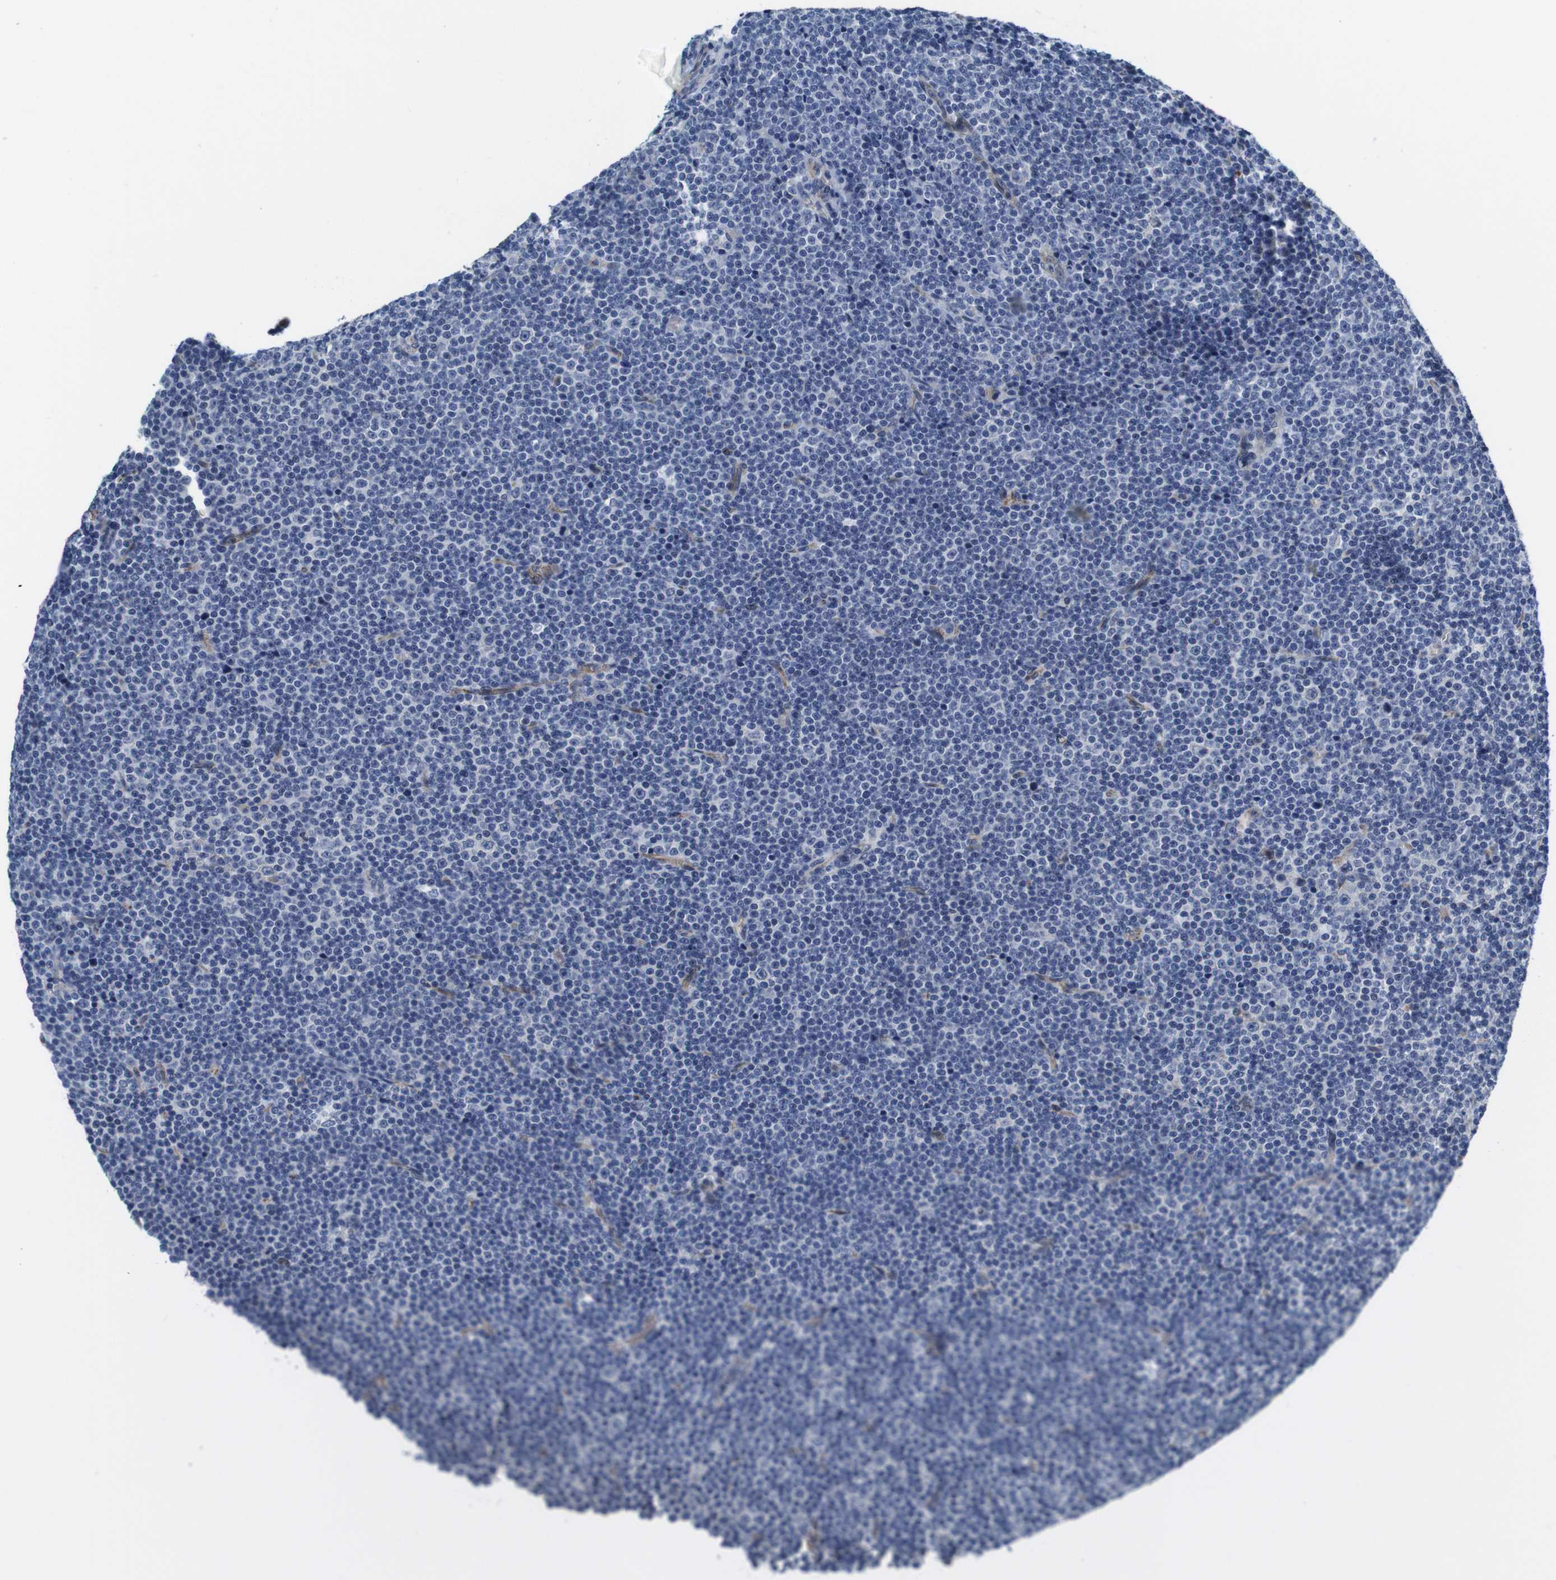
{"staining": {"intensity": "negative", "quantity": "none", "location": "none"}, "tissue": "lymphoma", "cell_type": "Tumor cells", "image_type": "cancer", "snomed": [{"axis": "morphology", "description": "Malignant lymphoma, non-Hodgkin's type, Low grade"}, {"axis": "topography", "description": "Lymph node"}], "caption": "This is an immunohistochemistry (IHC) image of lymphoma. There is no staining in tumor cells.", "gene": "SOCS3", "patient": {"sex": "female", "age": 67}}